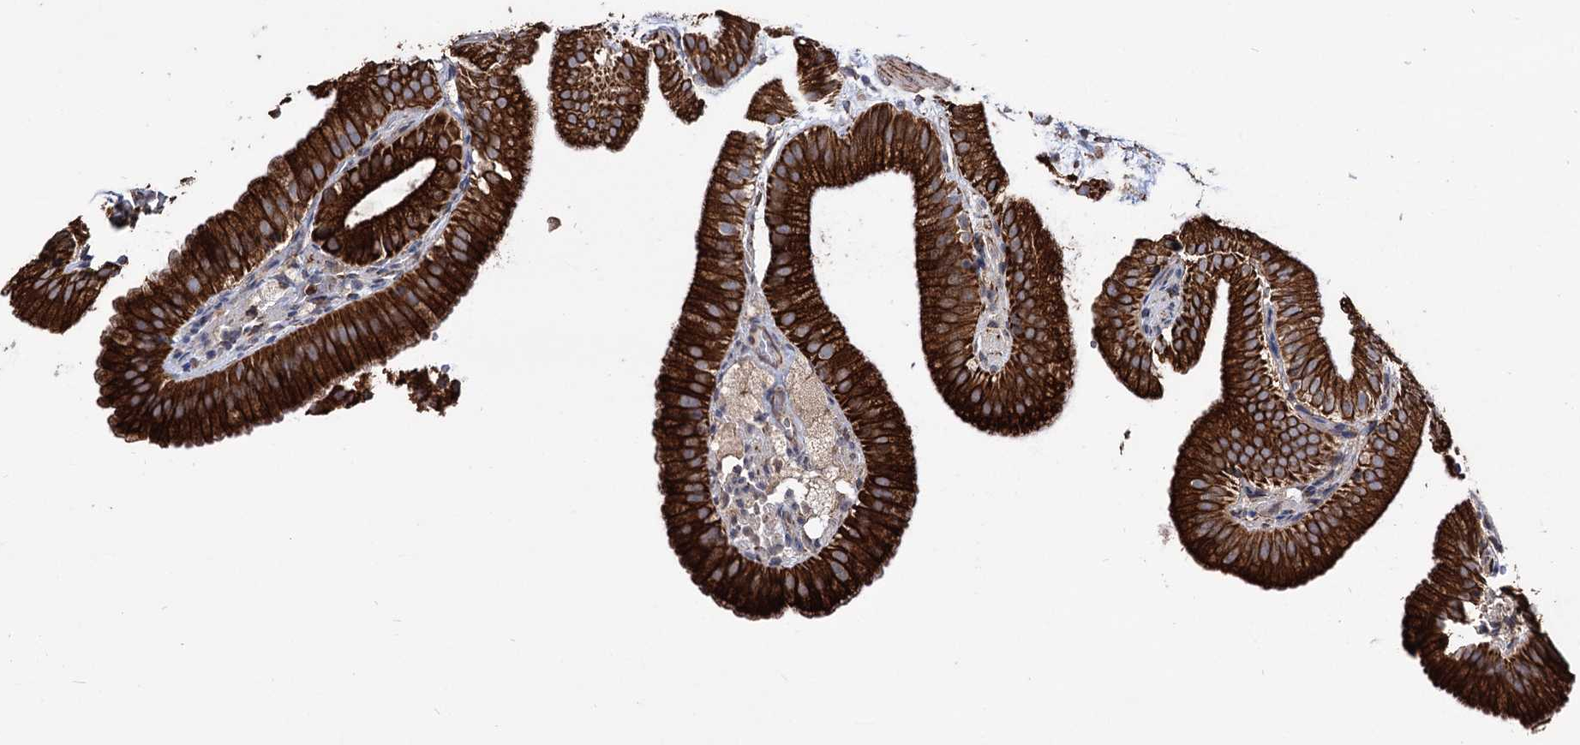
{"staining": {"intensity": "strong", "quantity": ">75%", "location": "cytoplasmic/membranous"}, "tissue": "gallbladder", "cell_type": "Glandular cells", "image_type": "normal", "snomed": [{"axis": "morphology", "description": "Normal tissue, NOS"}, {"axis": "topography", "description": "Gallbladder"}], "caption": "Protein staining of benign gallbladder shows strong cytoplasmic/membranous positivity in about >75% of glandular cells. (DAB IHC with brightfield microscopy, high magnification).", "gene": "CDAN1", "patient": {"sex": "male", "age": 55}}